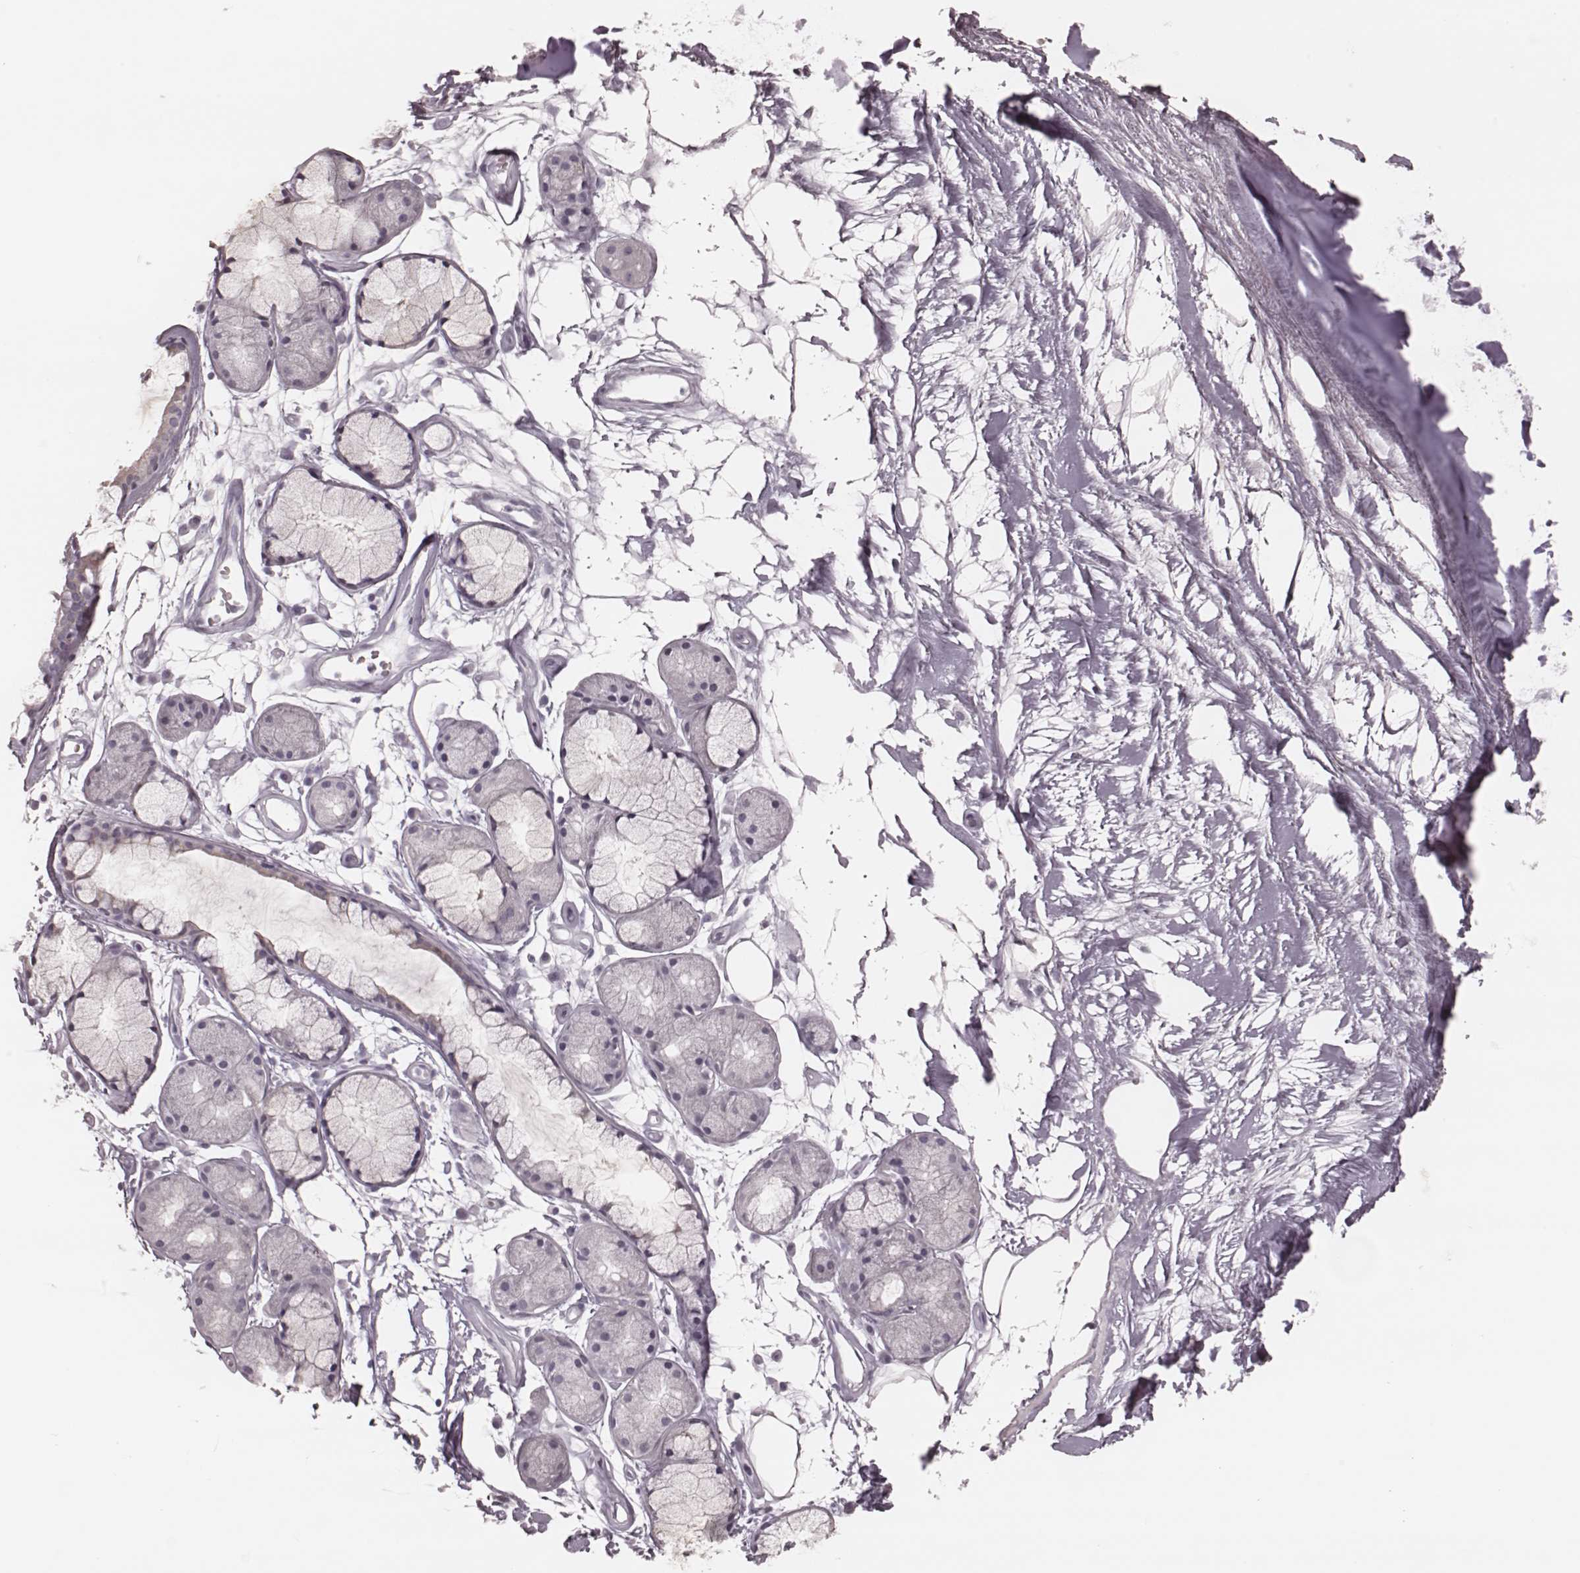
{"staining": {"intensity": "negative", "quantity": "none", "location": "none"}, "tissue": "adipose tissue", "cell_type": "Adipocytes", "image_type": "normal", "snomed": [{"axis": "morphology", "description": "Normal tissue, NOS"}, {"axis": "morphology", "description": "Squamous cell carcinoma, NOS"}, {"axis": "topography", "description": "Cartilage tissue"}, {"axis": "topography", "description": "Lung"}], "caption": "A photomicrograph of adipose tissue stained for a protein reveals no brown staining in adipocytes. The staining was performed using DAB to visualize the protein expression in brown, while the nuclei were stained in blue with hematoxylin (Magnification: 20x).", "gene": "KRT74", "patient": {"sex": "male", "age": 66}}